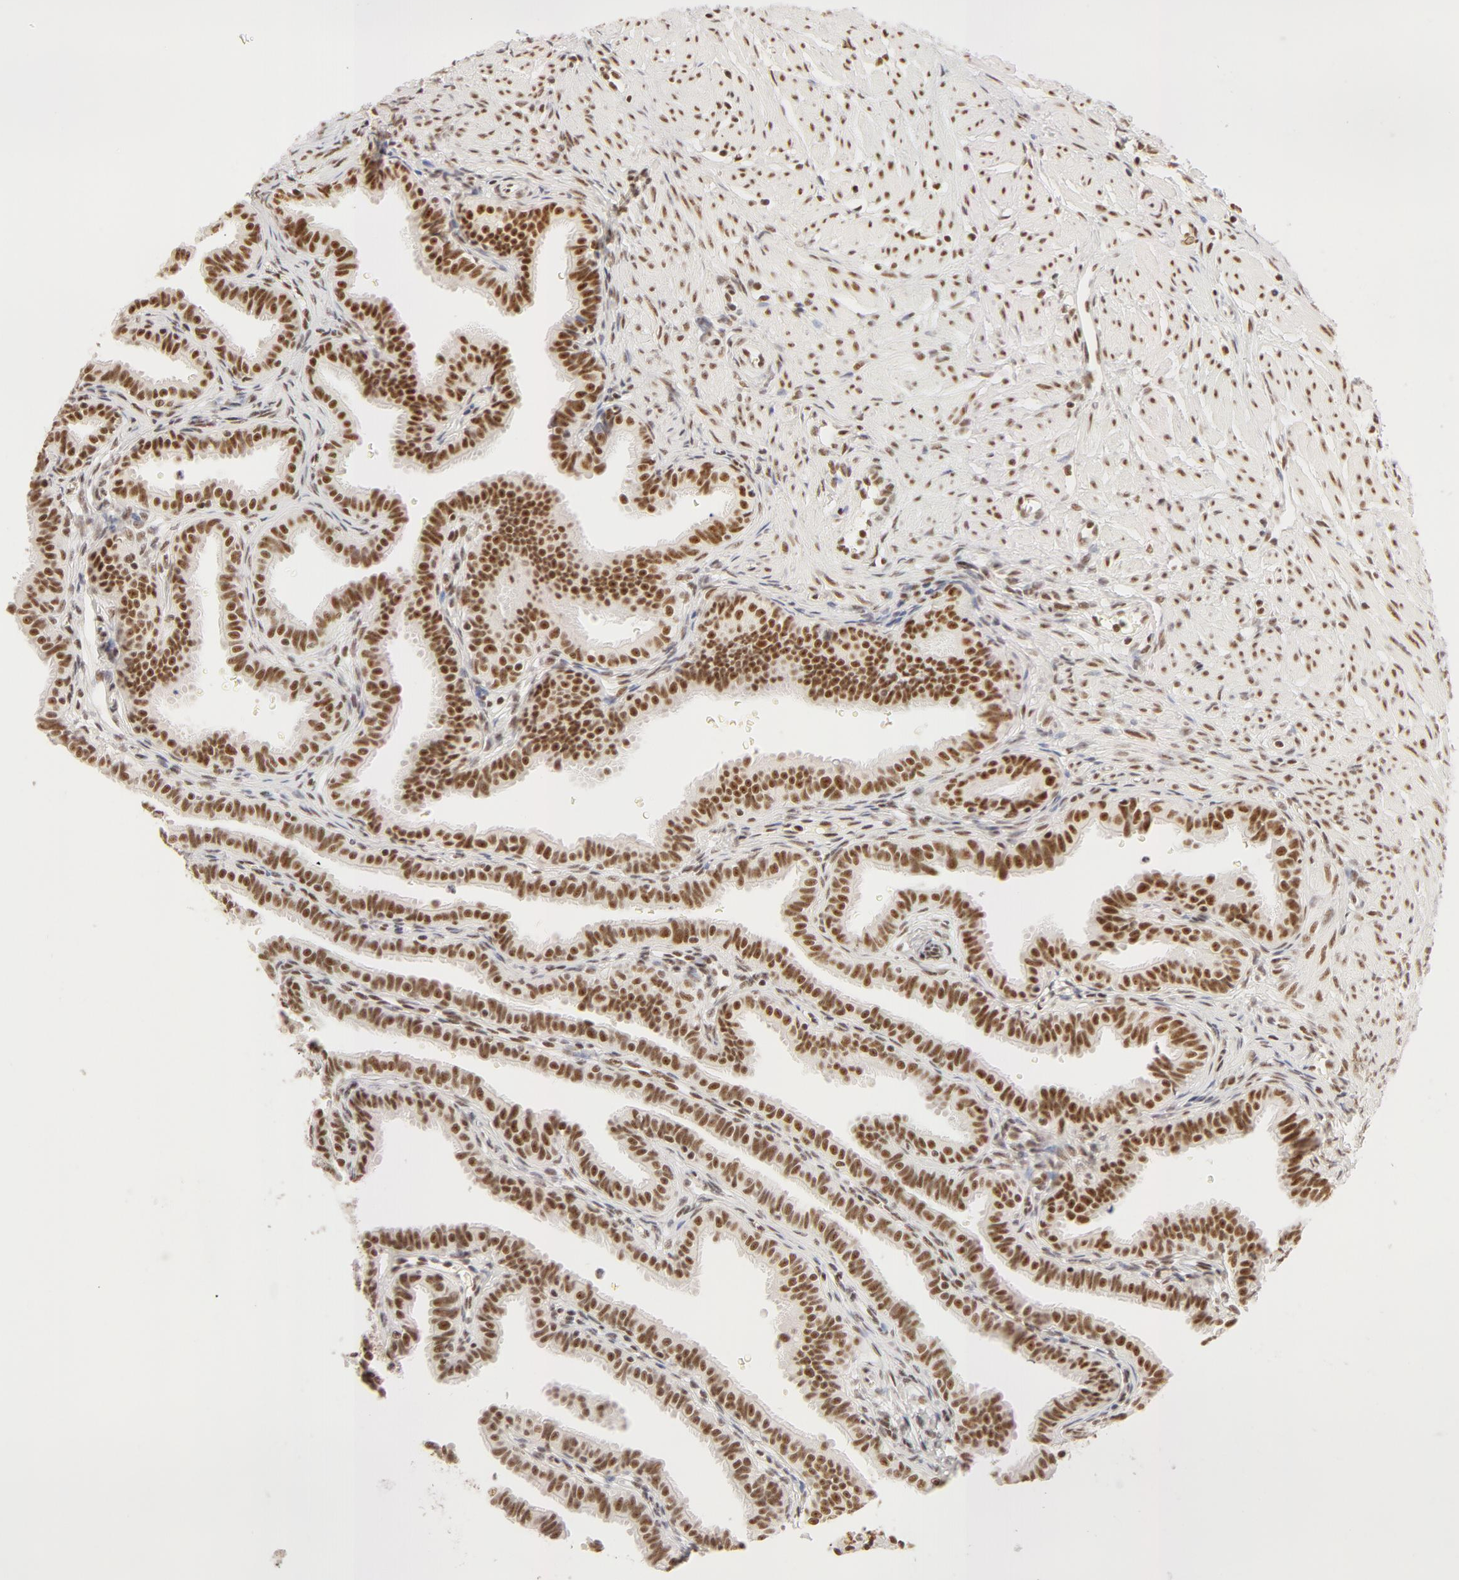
{"staining": {"intensity": "moderate", "quantity": ">75%", "location": "nuclear"}, "tissue": "fallopian tube", "cell_type": "Glandular cells", "image_type": "normal", "snomed": [{"axis": "morphology", "description": "Normal tissue, NOS"}, {"axis": "topography", "description": "Fallopian tube"}], "caption": "This histopathology image shows normal fallopian tube stained with immunohistochemistry (IHC) to label a protein in brown. The nuclear of glandular cells show moderate positivity for the protein. Nuclei are counter-stained blue.", "gene": "RBM39", "patient": {"sex": "female", "age": 32}}